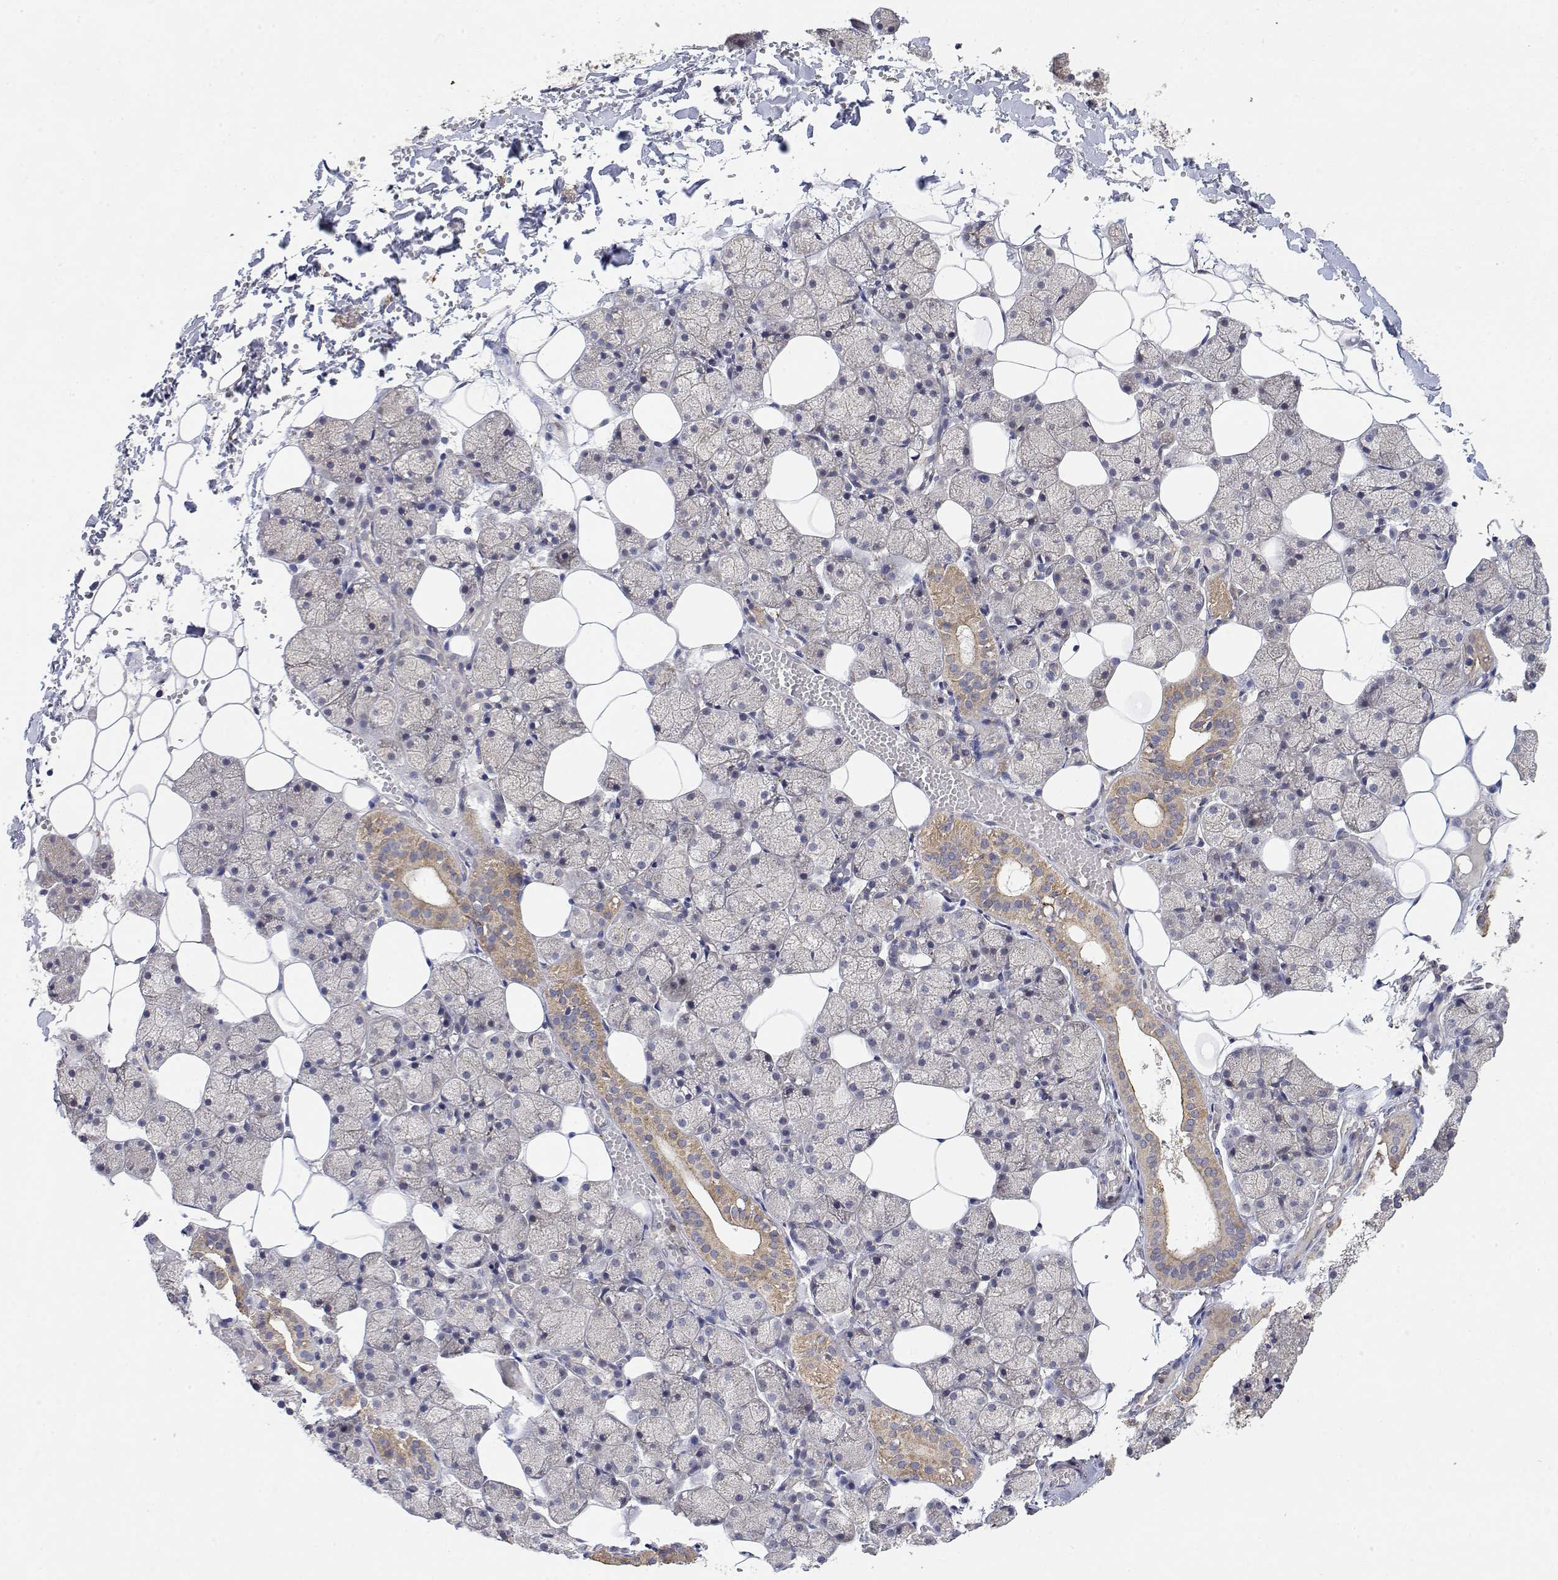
{"staining": {"intensity": "moderate", "quantity": "<25%", "location": "cytoplasmic/membranous"}, "tissue": "salivary gland", "cell_type": "Glandular cells", "image_type": "normal", "snomed": [{"axis": "morphology", "description": "Normal tissue, NOS"}, {"axis": "topography", "description": "Salivary gland"}], "caption": "Protein staining by IHC displays moderate cytoplasmic/membranous expression in about <25% of glandular cells in benign salivary gland. The staining is performed using DAB (3,3'-diaminobenzidine) brown chromogen to label protein expression. The nuclei are counter-stained blue using hematoxylin.", "gene": "LONRF3", "patient": {"sex": "male", "age": 38}}